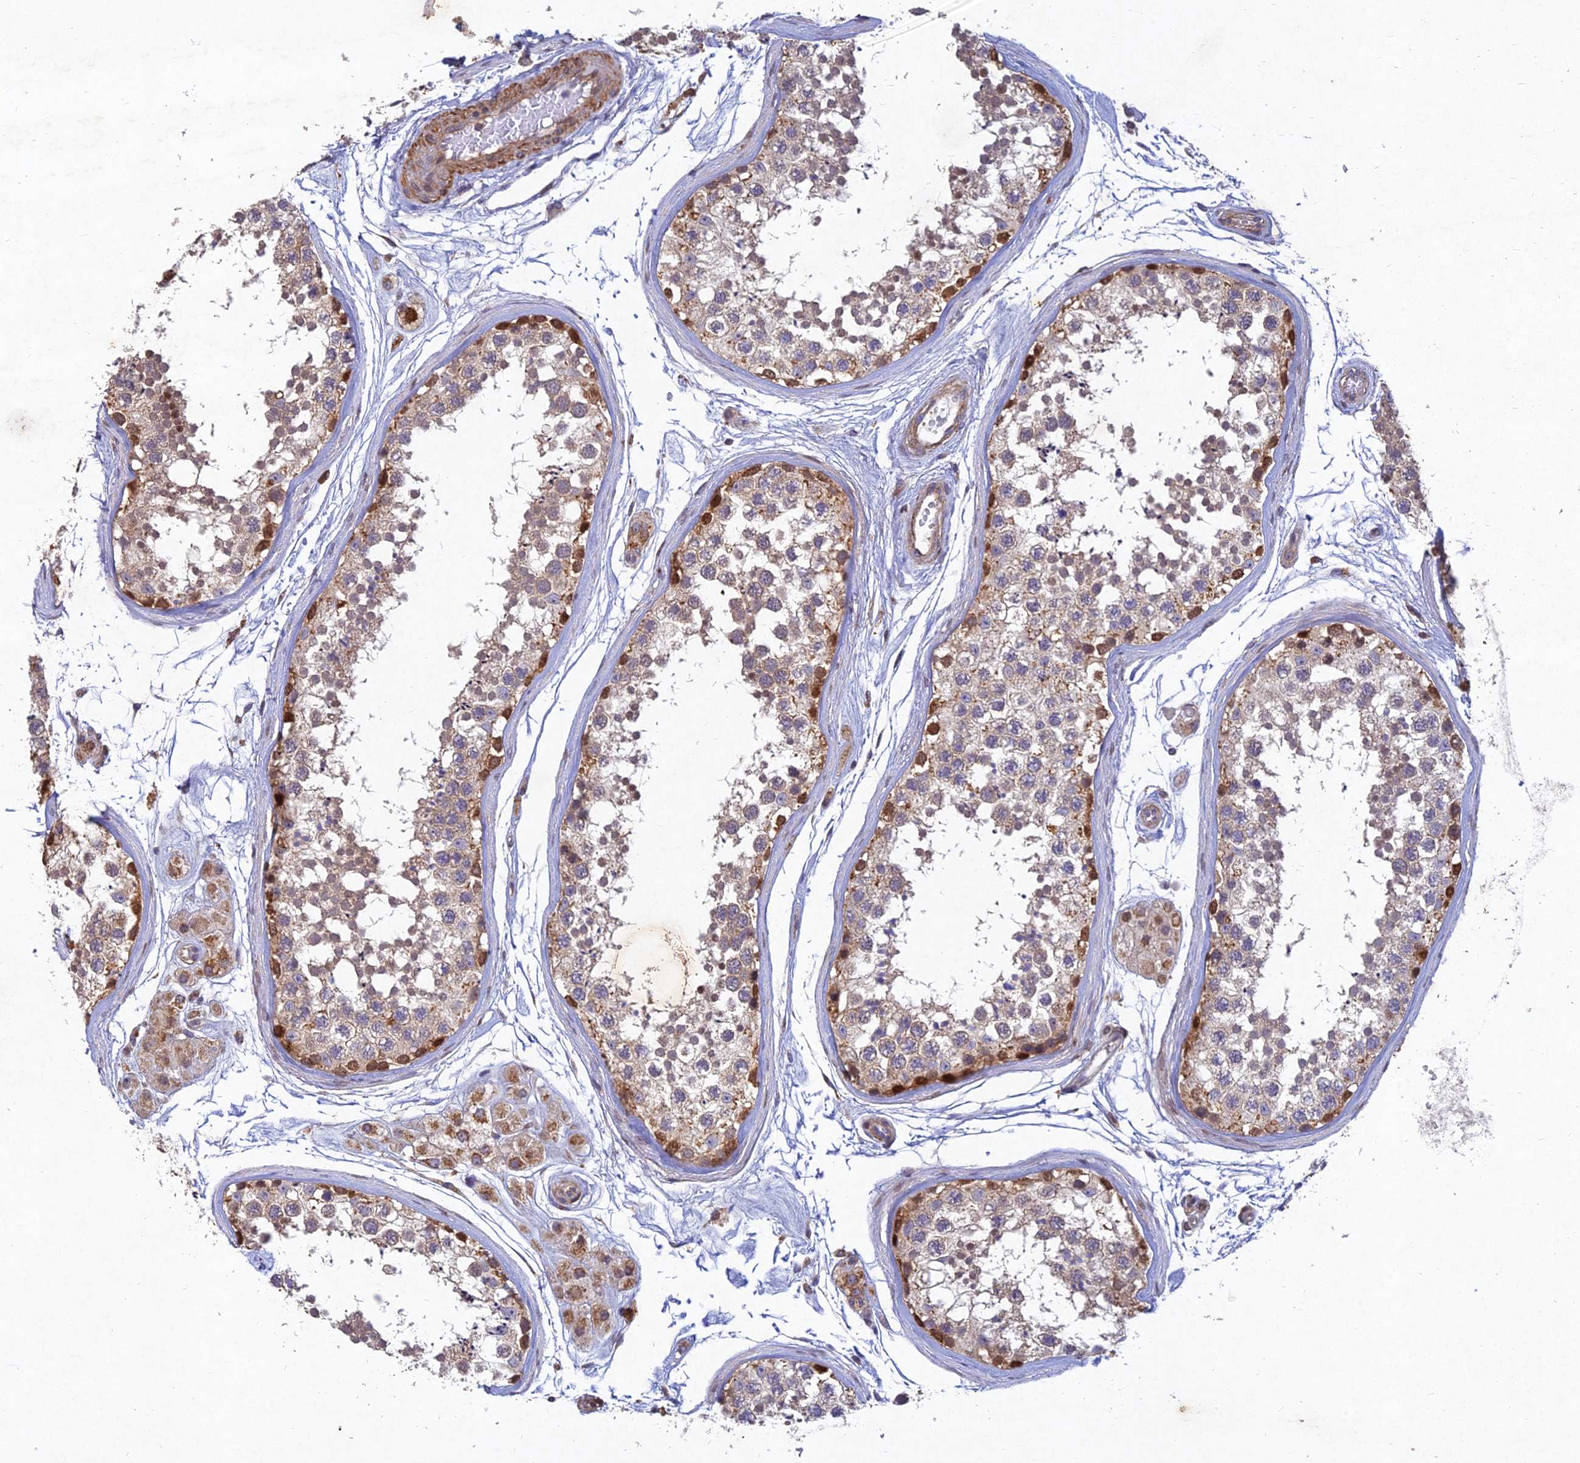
{"staining": {"intensity": "strong", "quantity": "<25%", "location": "cytoplasmic/membranous,nuclear"}, "tissue": "testis", "cell_type": "Cells in seminiferous ducts", "image_type": "normal", "snomed": [{"axis": "morphology", "description": "Normal tissue, NOS"}, {"axis": "topography", "description": "Testis"}], "caption": "Immunohistochemistry image of benign testis: testis stained using IHC reveals medium levels of strong protein expression localized specifically in the cytoplasmic/membranous,nuclear of cells in seminiferous ducts, appearing as a cytoplasmic/membranous,nuclear brown color.", "gene": "RELCH", "patient": {"sex": "male", "age": 56}}